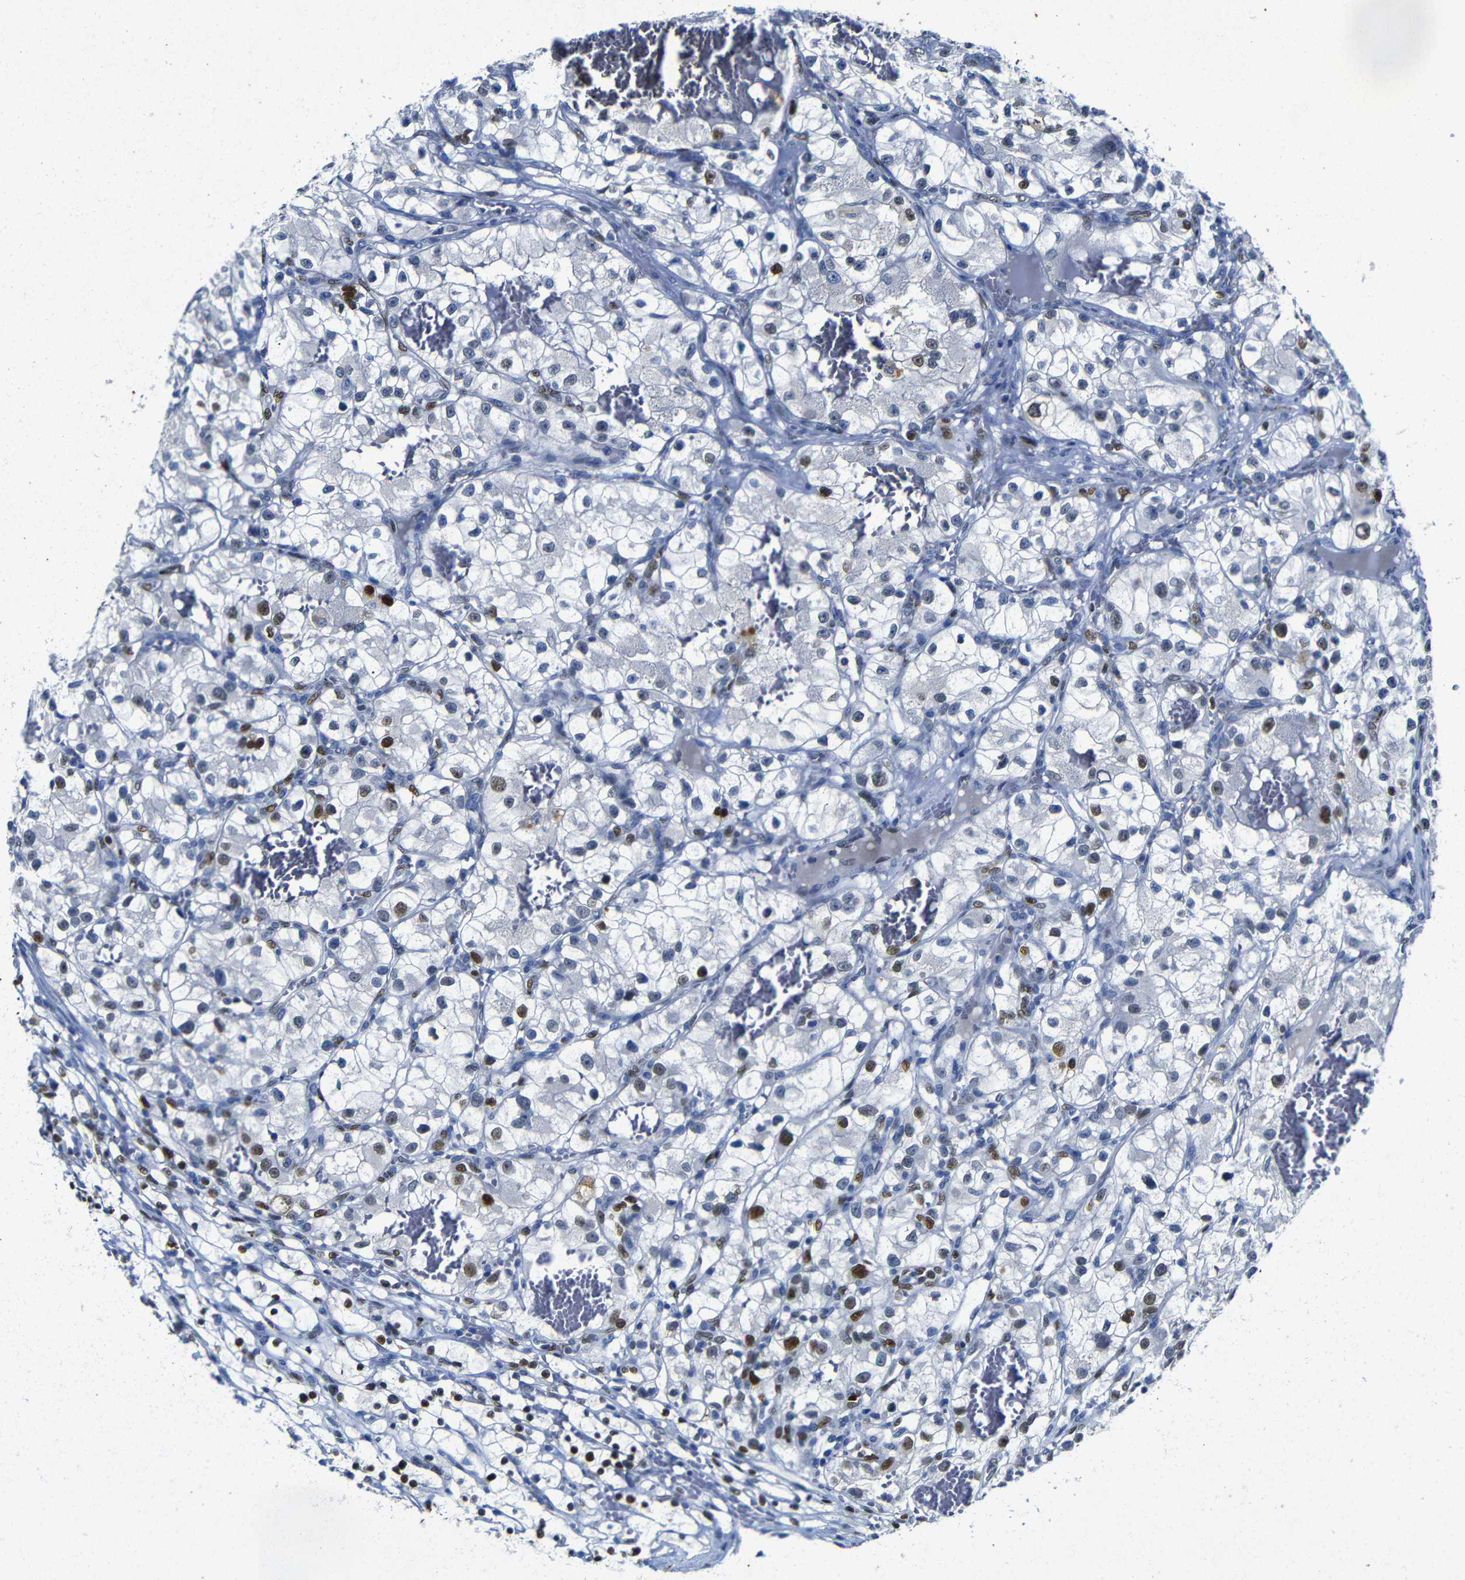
{"staining": {"intensity": "moderate", "quantity": "25%-75%", "location": "nuclear"}, "tissue": "renal cancer", "cell_type": "Tumor cells", "image_type": "cancer", "snomed": [{"axis": "morphology", "description": "Adenocarcinoma, NOS"}, {"axis": "topography", "description": "Kidney"}], "caption": "IHC staining of adenocarcinoma (renal), which demonstrates medium levels of moderate nuclear staining in approximately 25%-75% of tumor cells indicating moderate nuclear protein expression. The staining was performed using DAB (brown) for protein detection and nuclei were counterstained in hematoxylin (blue).", "gene": "FOSL2", "patient": {"sex": "female", "age": 57}}